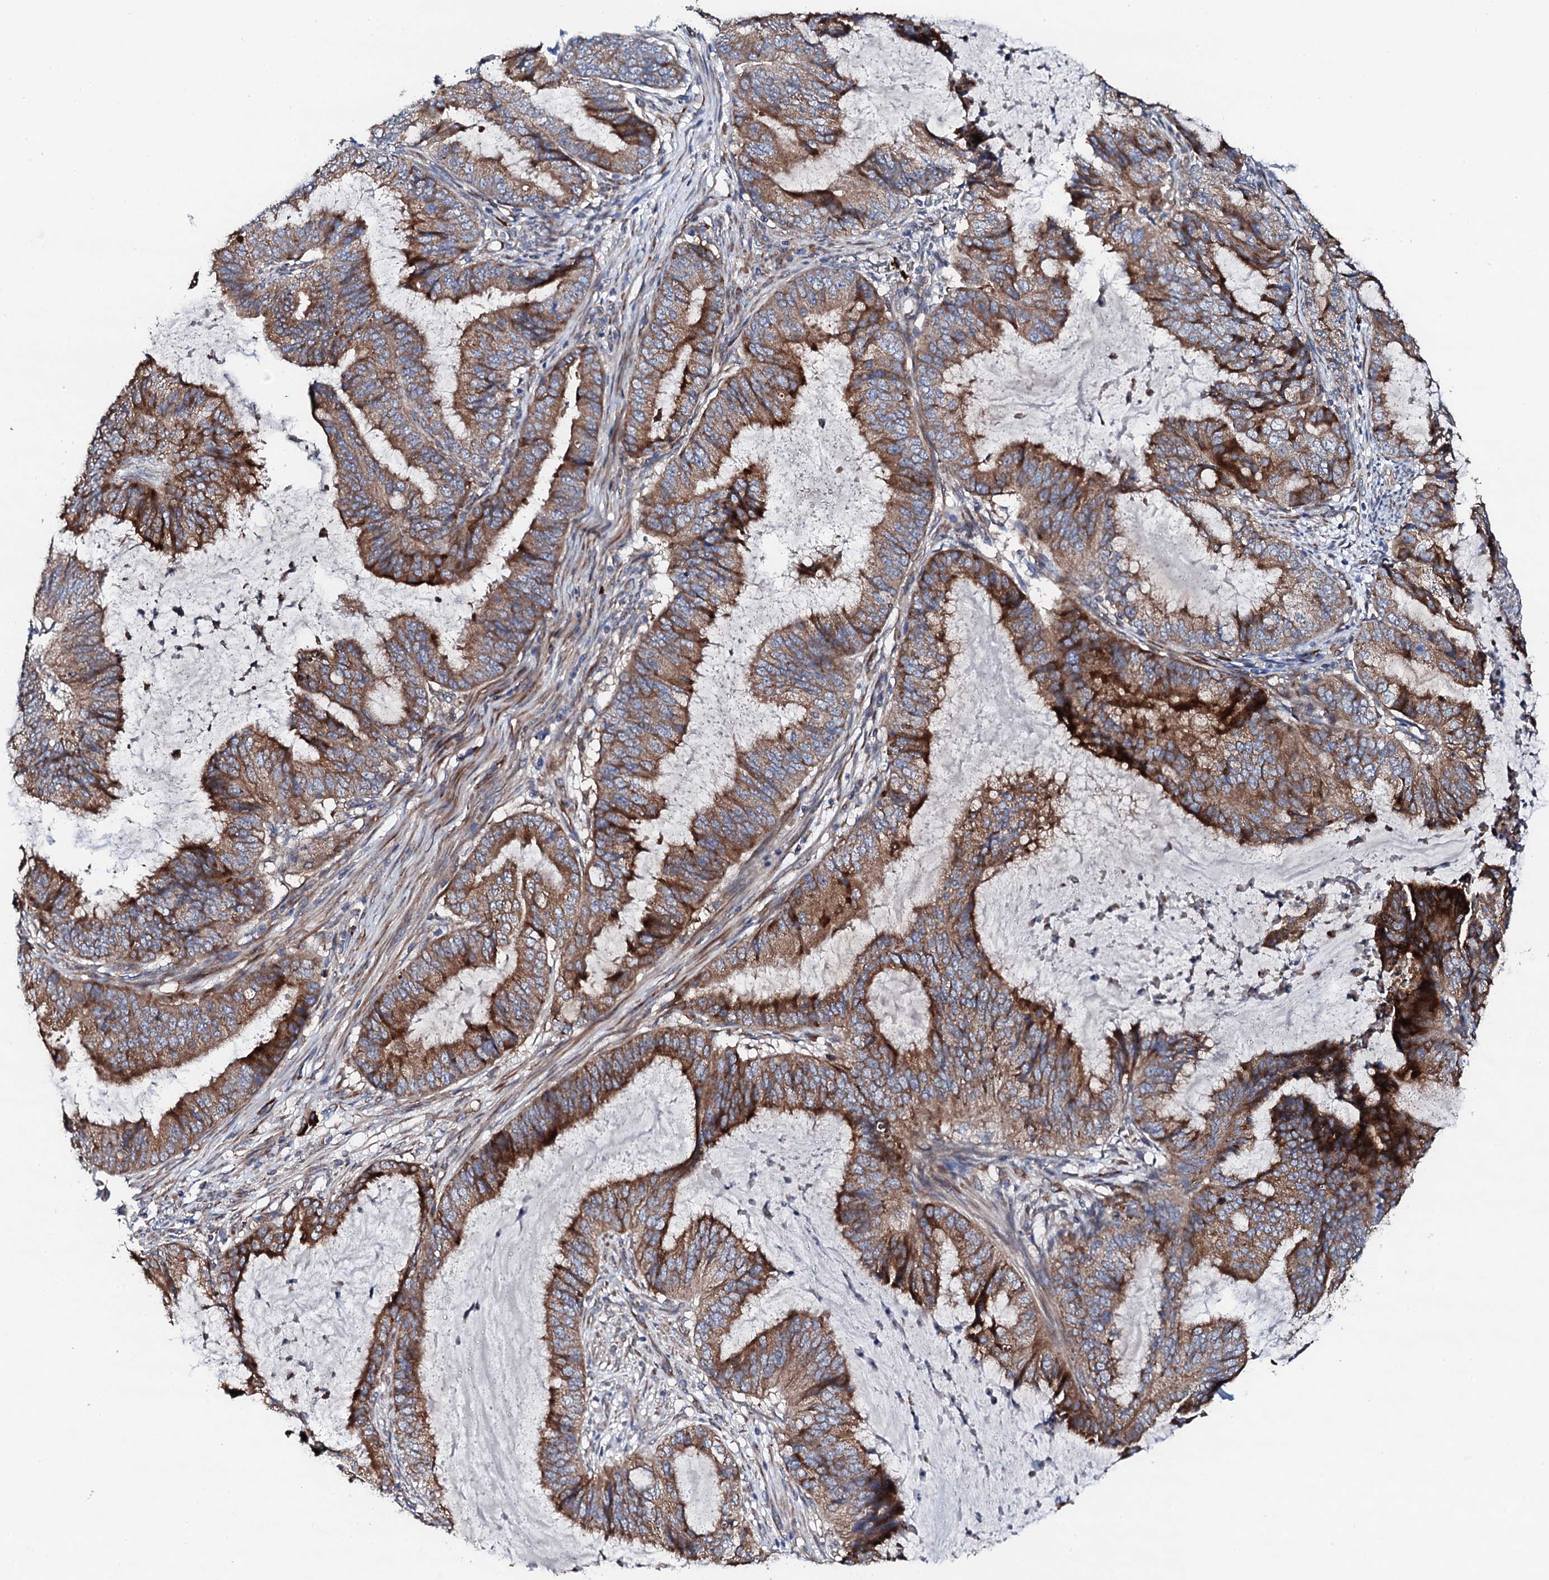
{"staining": {"intensity": "strong", "quantity": ">75%", "location": "cytoplasmic/membranous"}, "tissue": "endometrial cancer", "cell_type": "Tumor cells", "image_type": "cancer", "snomed": [{"axis": "morphology", "description": "Adenocarcinoma, NOS"}, {"axis": "topography", "description": "Endometrium"}], "caption": "A photomicrograph of human endometrial adenocarcinoma stained for a protein shows strong cytoplasmic/membranous brown staining in tumor cells.", "gene": "LIPT2", "patient": {"sex": "female", "age": 81}}